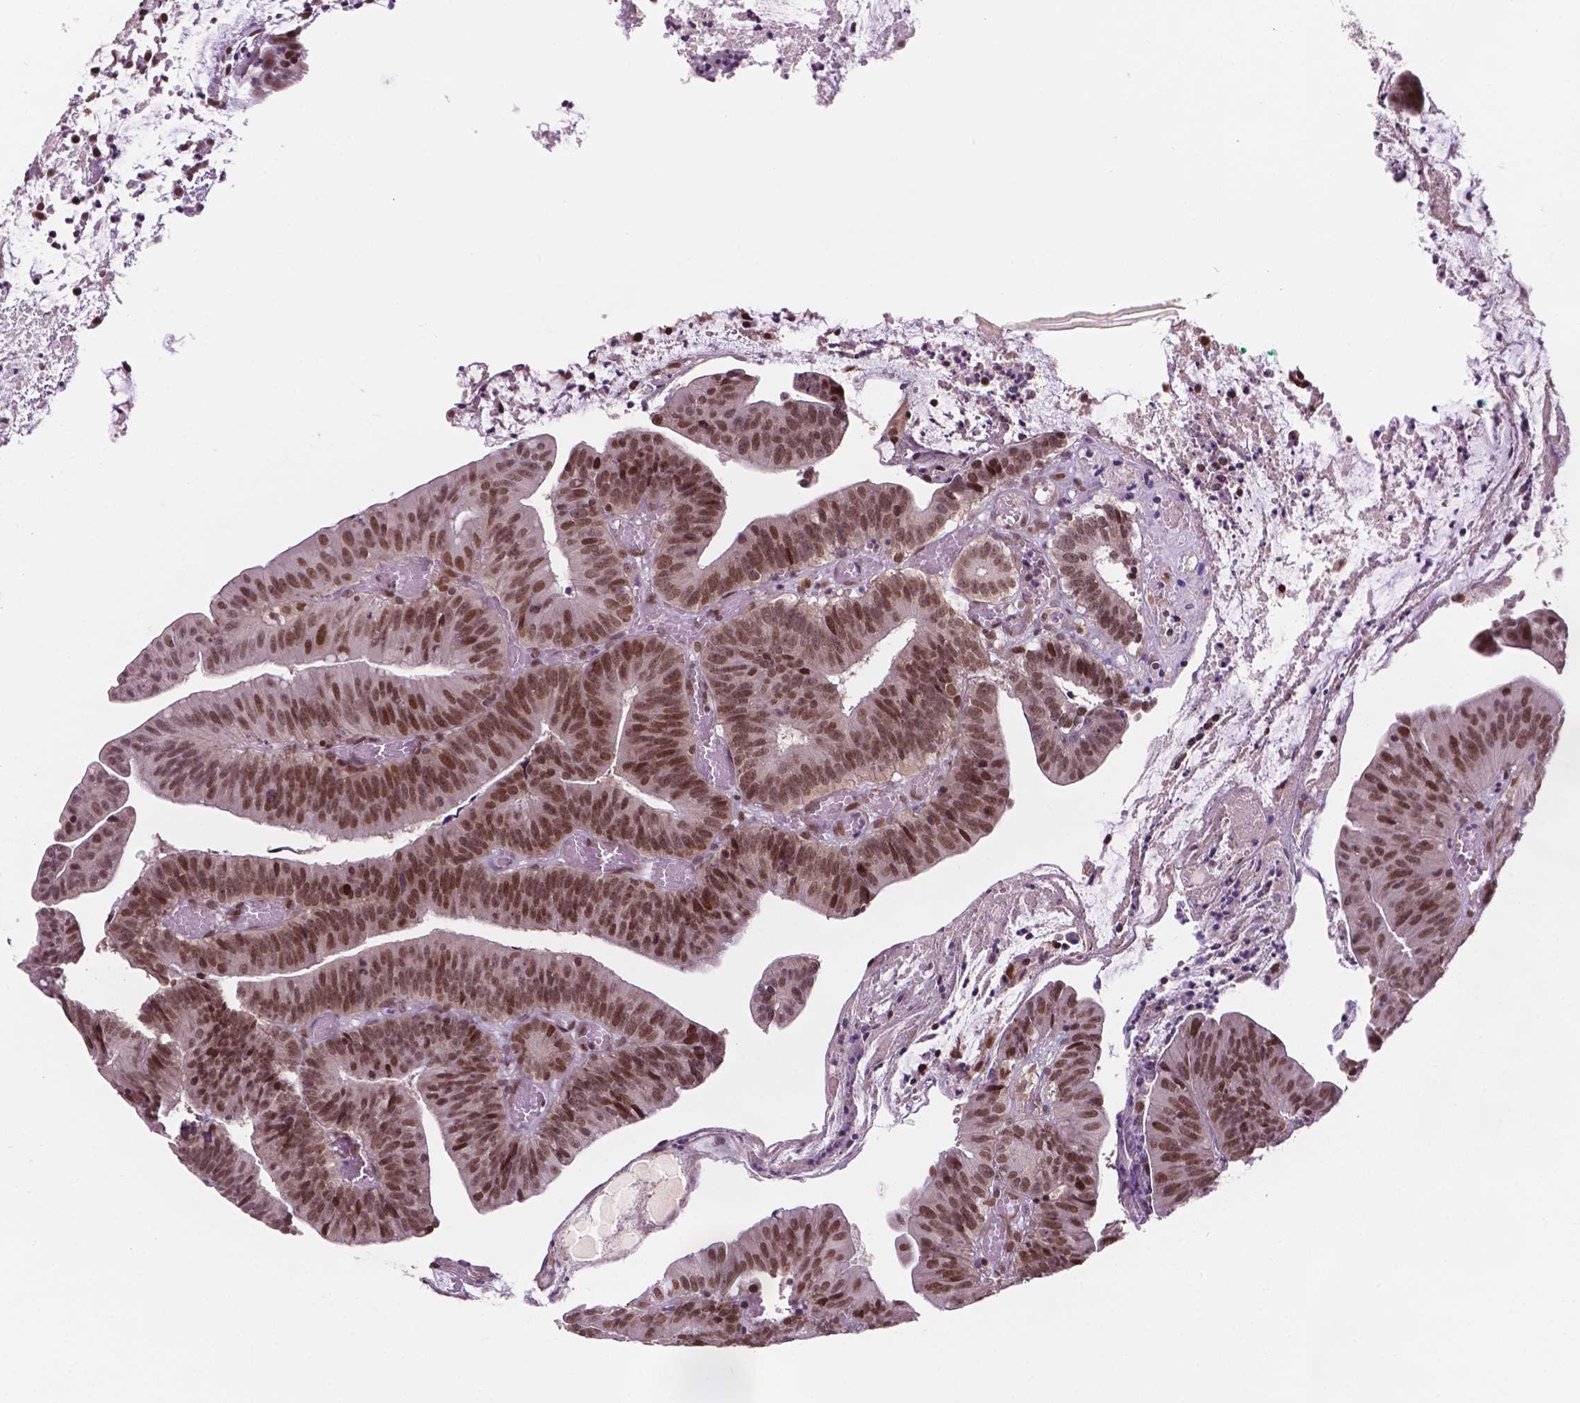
{"staining": {"intensity": "moderate", "quantity": ">75%", "location": "nuclear"}, "tissue": "colorectal cancer", "cell_type": "Tumor cells", "image_type": "cancer", "snomed": [{"axis": "morphology", "description": "Adenocarcinoma, NOS"}, {"axis": "topography", "description": "Colon"}], "caption": "Tumor cells demonstrate medium levels of moderate nuclear positivity in approximately >75% of cells in human adenocarcinoma (colorectal).", "gene": "PER2", "patient": {"sex": "female", "age": 78}}